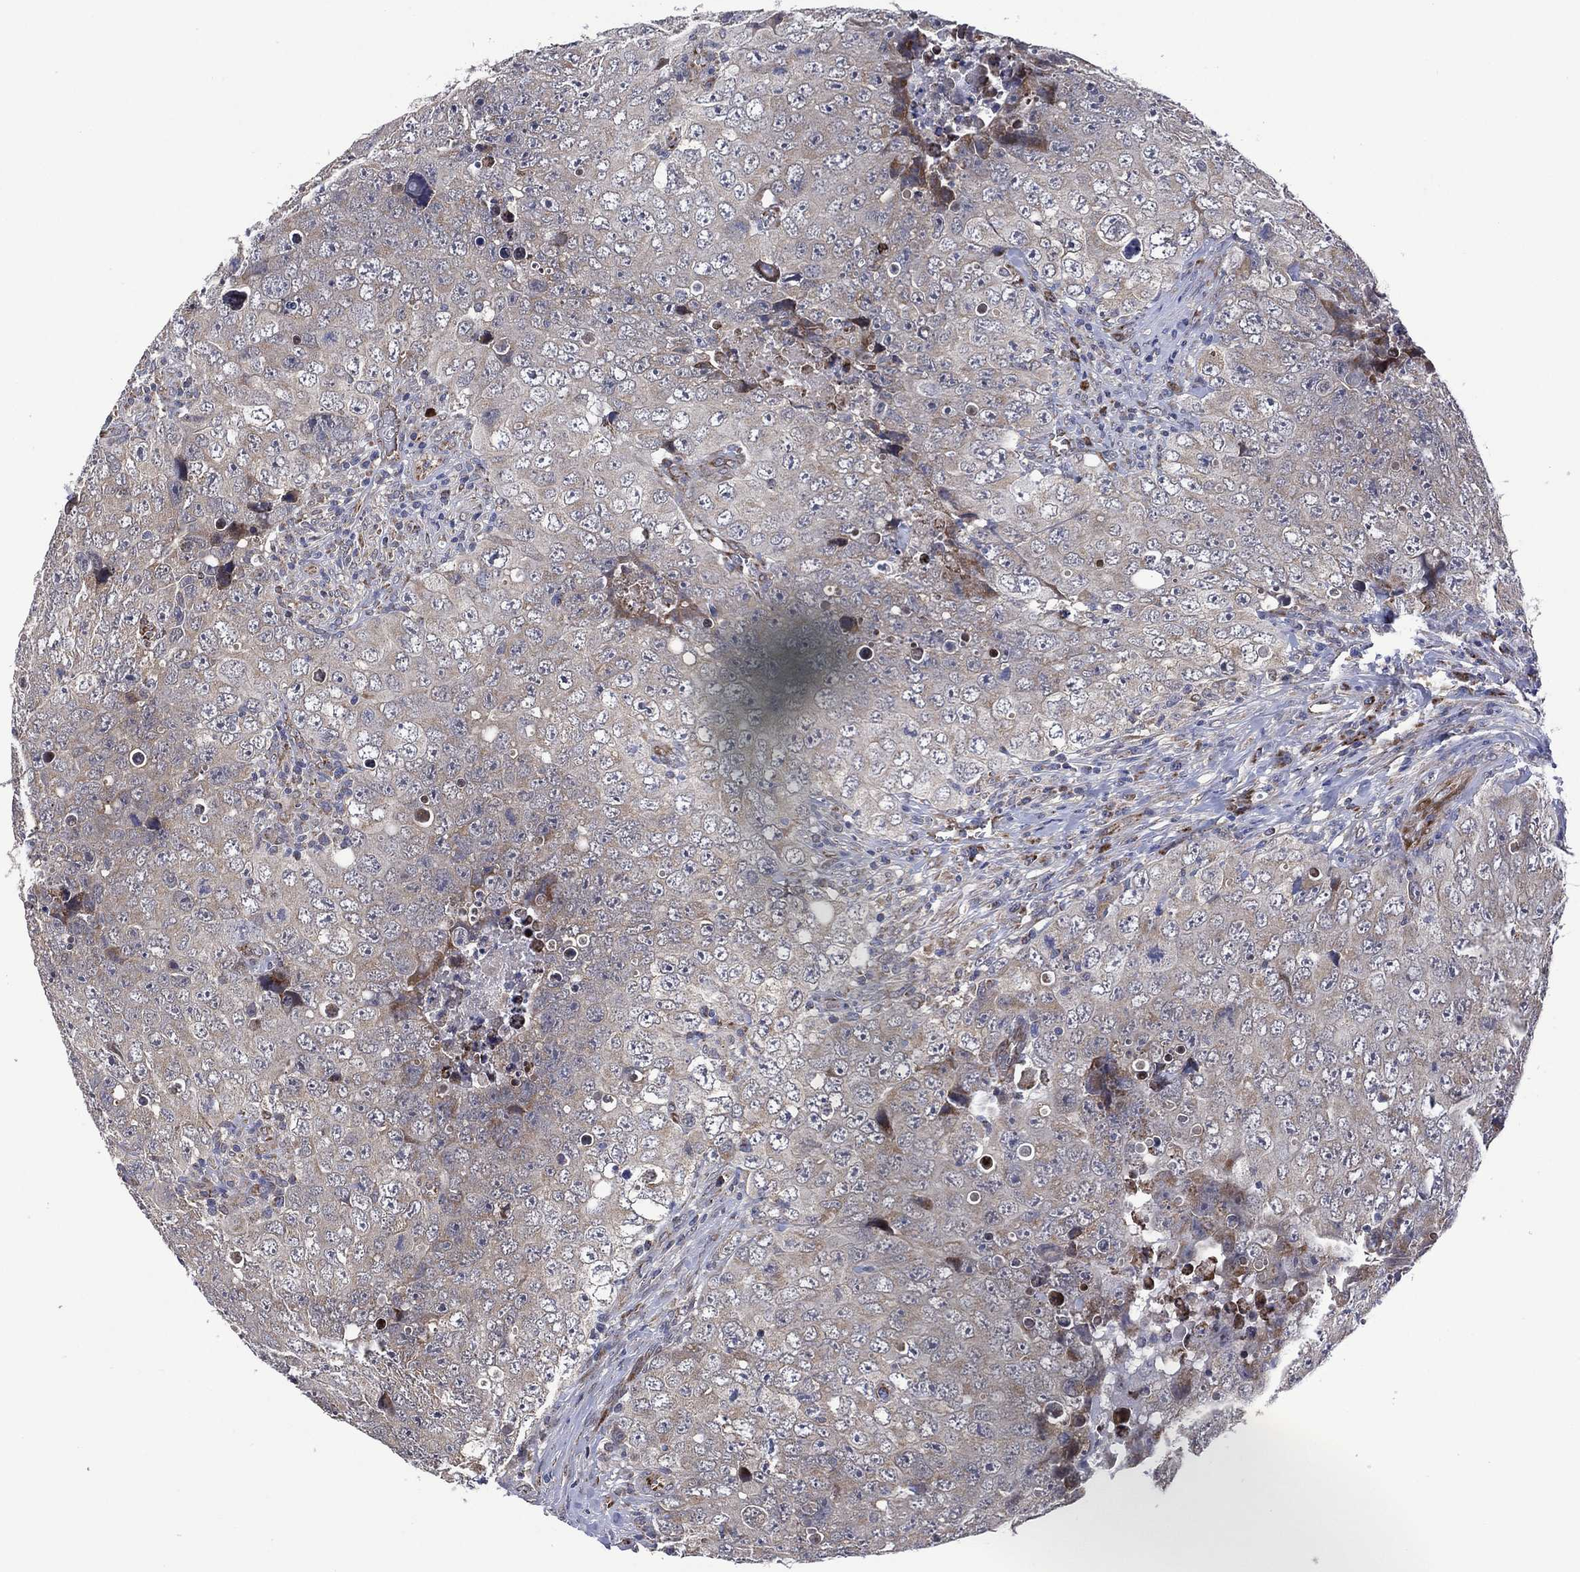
{"staining": {"intensity": "negative", "quantity": "none", "location": "none"}, "tissue": "testis cancer", "cell_type": "Tumor cells", "image_type": "cancer", "snomed": [{"axis": "morphology", "description": "Seminoma, NOS"}, {"axis": "topography", "description": "Testis"}], "caption": "The histopathology image demonstrates no significant expression in tumor cells of seminoma (testis).", "gene": "HTD2", "patient": {"sex": "male", "age": 34}}